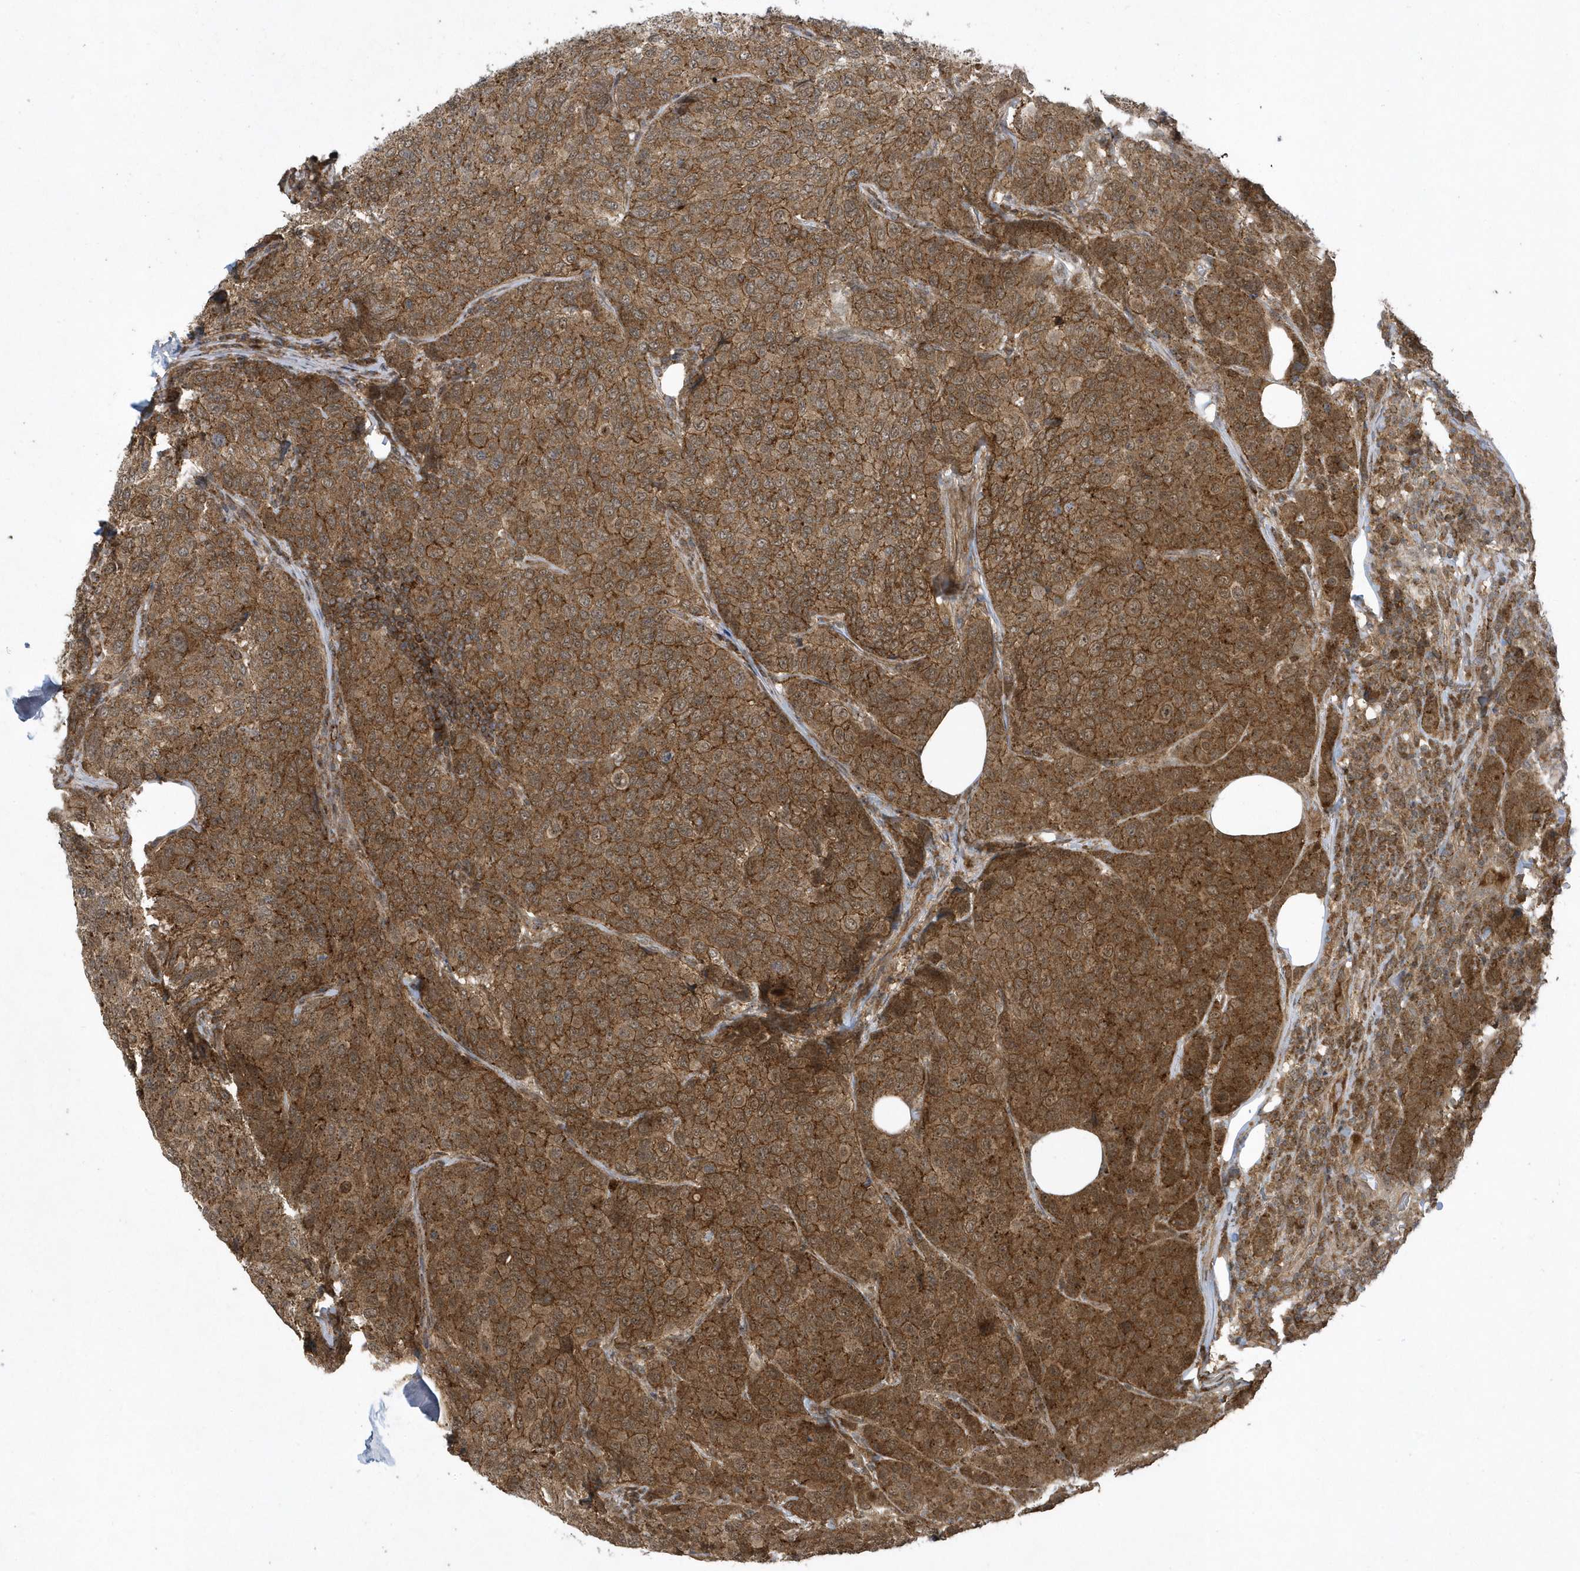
{"staining": {"intensity": "moderate", "quantity": ">75%", "location": "cytoplasmic/membranous"}, "tissue": "breast cancer", "cell_type": "Tumor cells", "image_type": "cancer", "snomed": [{"axis": "morphology", "description": "Duct carcinoma"}, {"axis": "topography", "description": "Breast"}], "caption": "Immunohistochemistry (IHC) of human breast cancer (intraductal carcinoma) demonstrates medium levels of moderate cytoplasmic/membranous positivity in about >75% of tumor cells. (DAB IHC with brightfield microscopy, high magnification).", "gene": "STAMBP", "patient": {"sex": "female", "age": 55}}